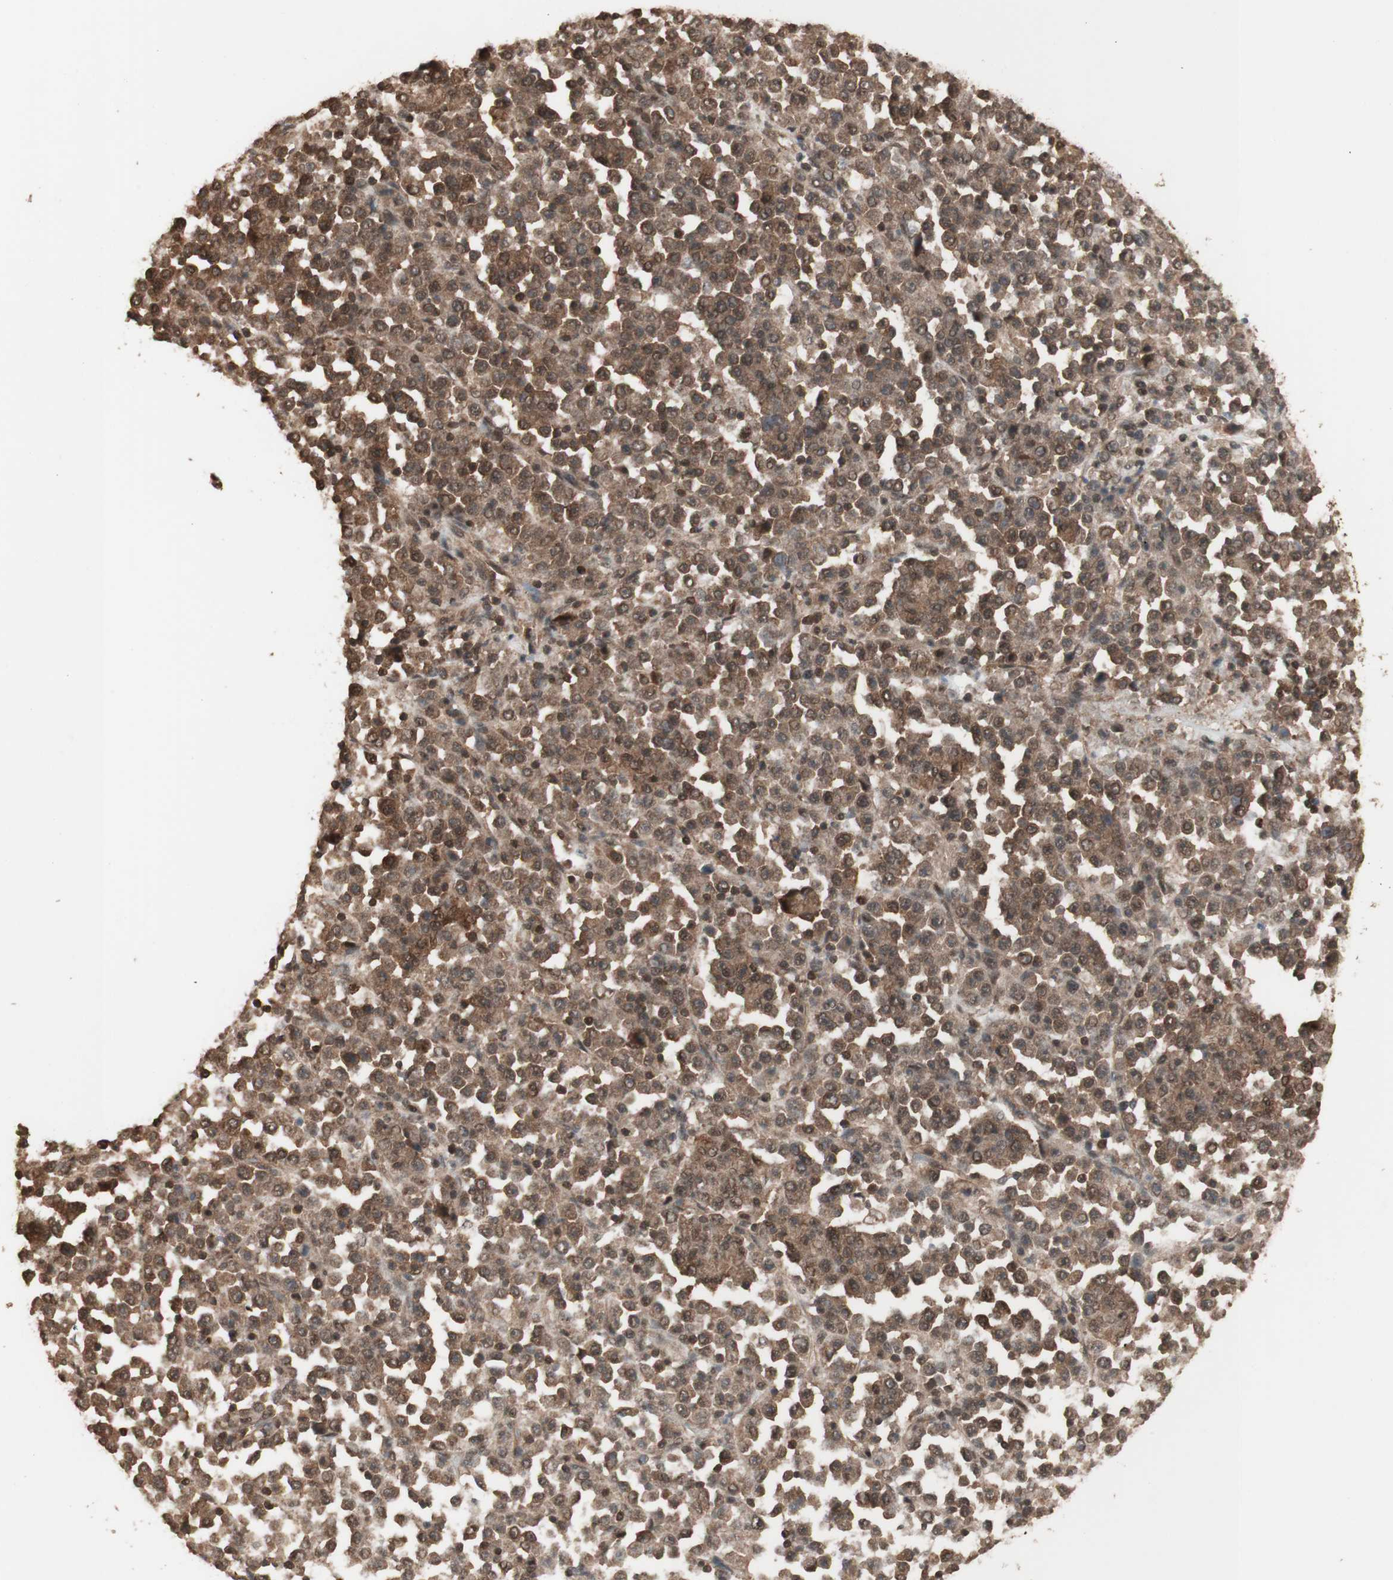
{"staining": {"intensity": "moderate", "quantity": ">75%", "location": "cytoplasmic/membranous"}, "tissue": "stomach cancer", "cell_type": "Tumor cells", "image_type": "cancer", "snomed": [{"axis": "morphology", "description": "Normal tissue, NOS"}, {"axis": "morphology", "description": "Adenocarcinoma, NOS"}, {"axis": "topography", "description": "Stomach, upper"}, {"axis": "topography", "description": "Stomach"}], "caption": "This histopathology image shows immunohistochemistry (IHC) staining of human stomach cancer (adenocarcinoma), with medium moderate cytoplasmic/membranous expression in about >75% of tumor cells.", "gene": "YWHAB", "patient": {"sex": "male", "age": 59}}